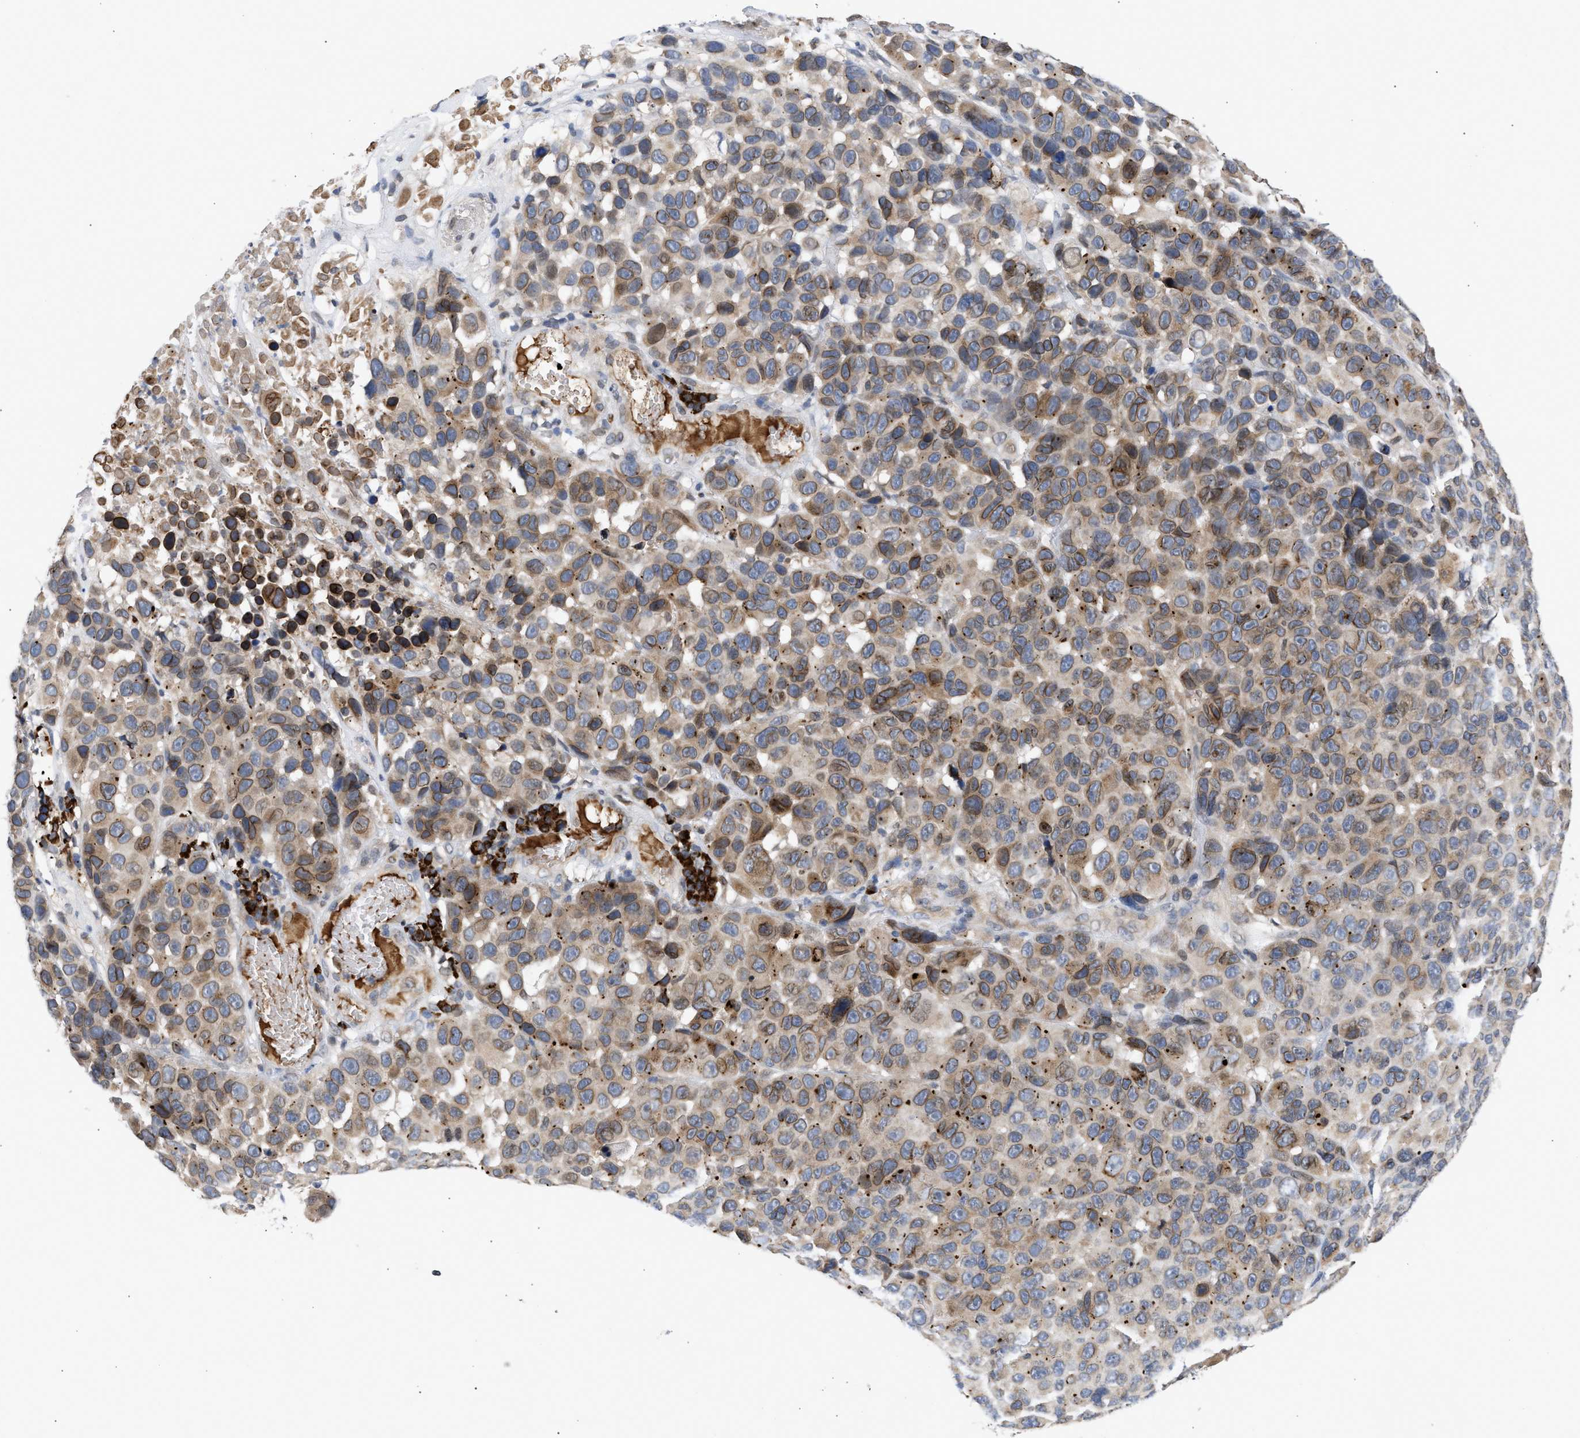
{"staining": {"intensity": "weak", "quantity": ">75%", "location": "cytoplasmic/membranous,nuclear"}, "tissue": "melanoma", "cell_type": "Tumor cells", "image_type": "cancer", "snomed": [{"axis": "morphology", "description": "Malignant melanoma, NOS"}, {"axis": "topography", "description": "Skin"}], "caption": "Immunohistochemical staining of human melanoma exhibits low levels of weak cytoplasmic/membranous and nuclear protein staining in about >75% of tumor cells.", "gene": "NUP62", "patient": {"sex": "male", "age": 53}}